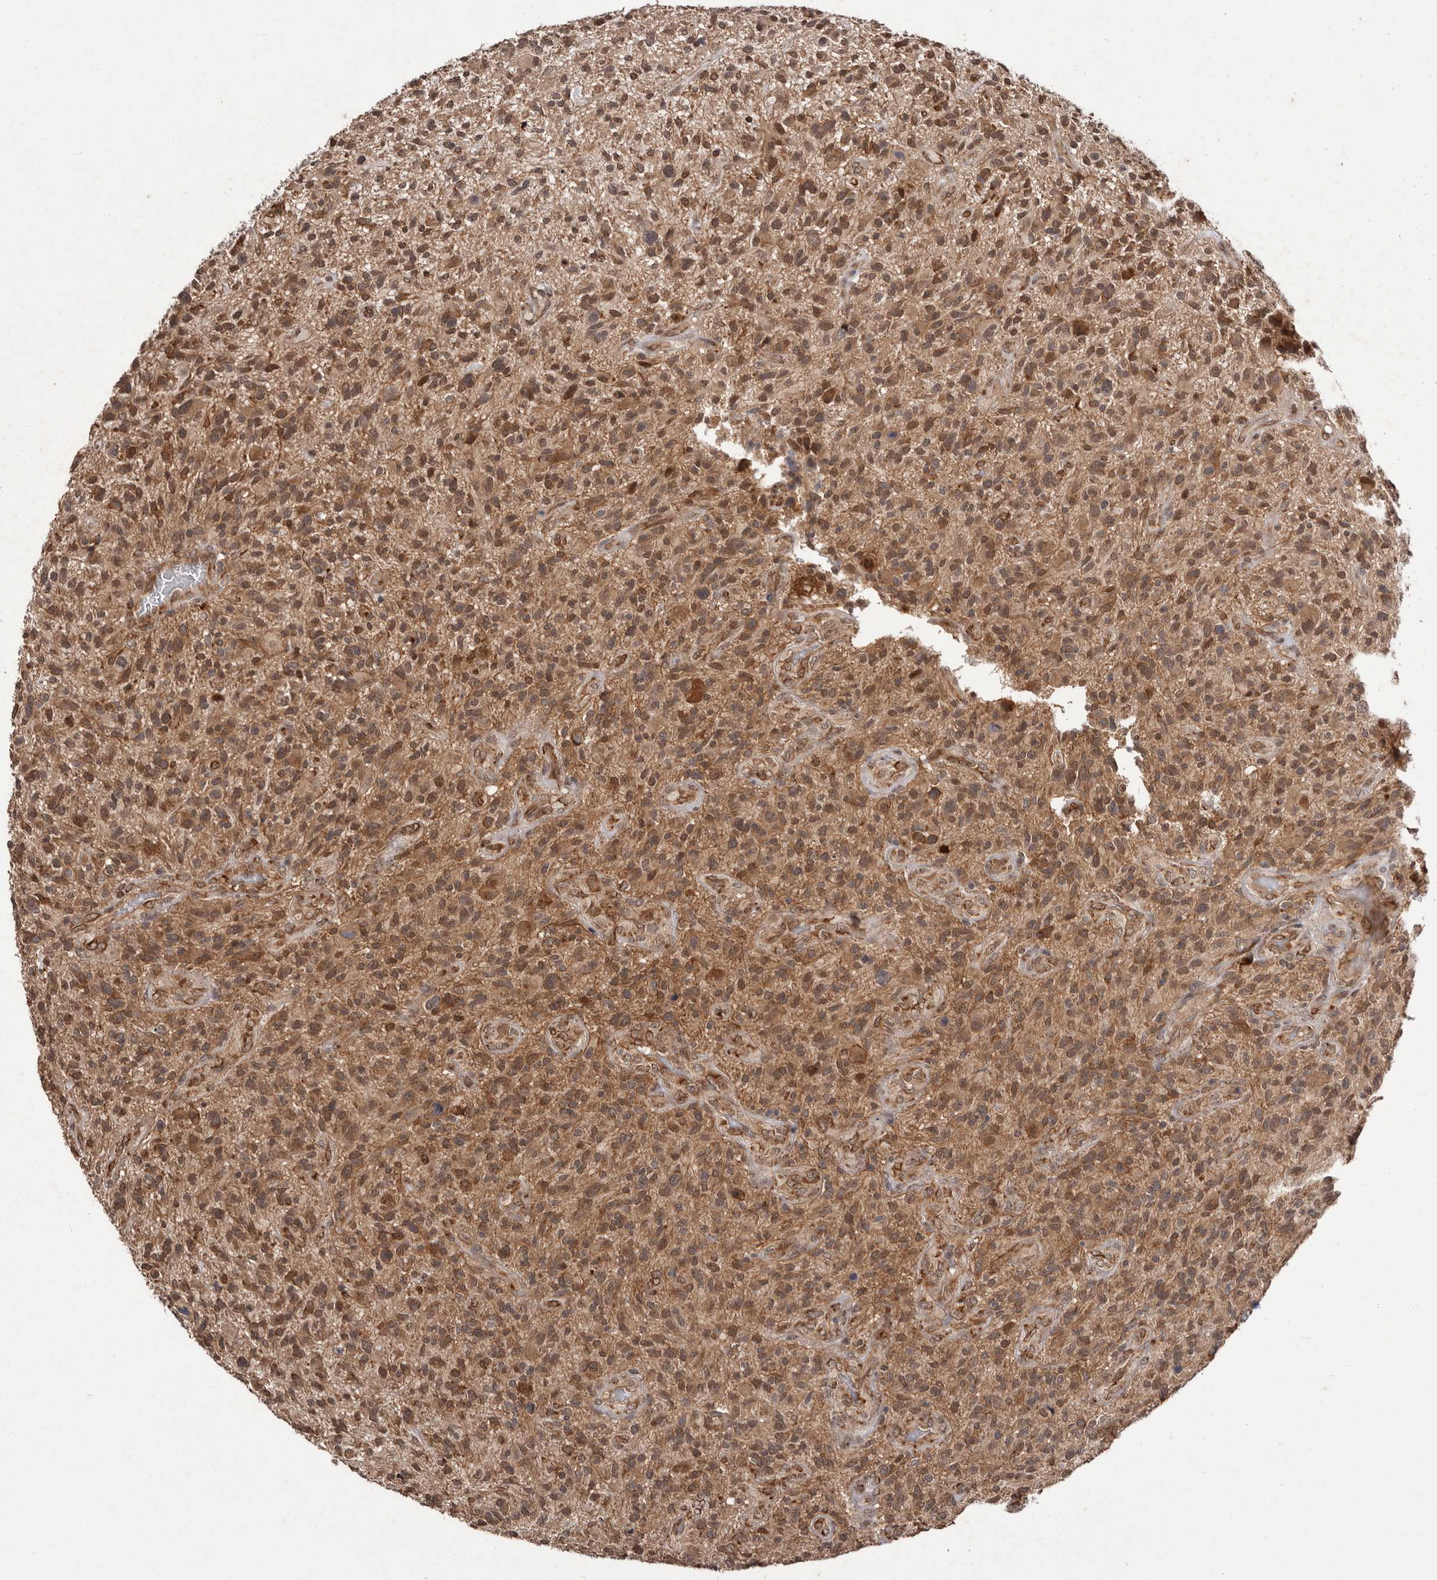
{"staining": {"intensity": "moderate", "quantity": ">75%", "location": "cytoplasmic/membranous,nuclear"}, "tissue": "glioma", "cell_type": "Tumor cells", "image_type": "cancer", "snomed": [{"axis": "morphology", "description": "Glioma, malignant, High grade"}, {"axis": "topography", "description": "Brain"}], "caption": "DAB (3,3'-diaminobenzidine) immunohistochemical staining of human malignant high-grade glioma shows moderate cytoplasmic/membranous and nuclear protein expression in approximately >75% of tumor cells. Nuclei are stained in blue.", "gene": "LRGUK", "patient": {"sex": "male", "age": 47}}